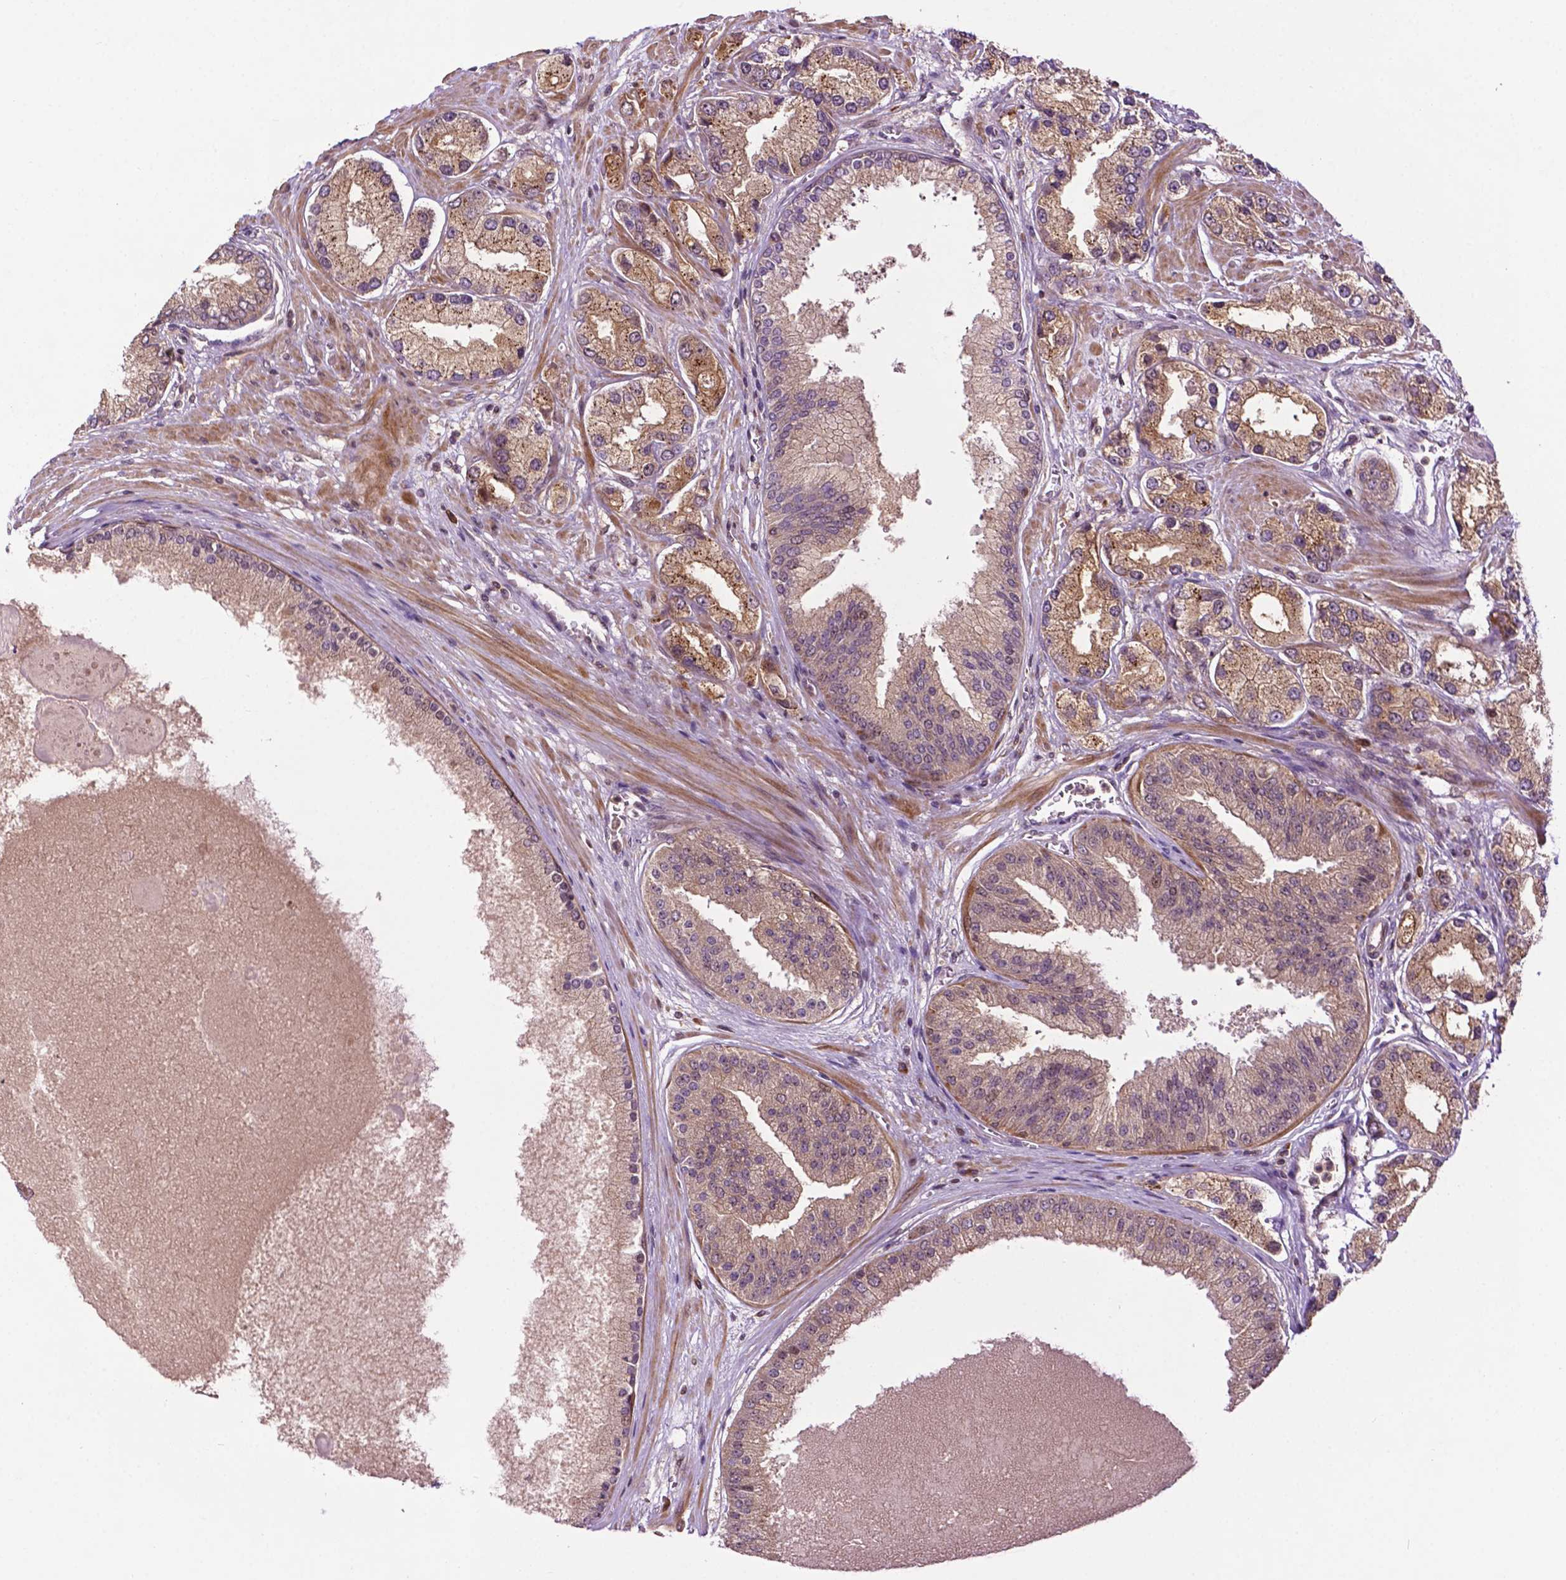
{"staining": {"intensity": "moderate", "quantity": ">75%", "location": "cytoplasmic/membranous"}, "tissue": "prostate cancer", "cell_type": "Tumor cells", "image_type": "cancer", "snomed": [{"axis": "morphology", "description": "Adenocarcinoma, High grade"}, {"axis": "topography", "description": "Prostate"}], "caption": "Tumor cells reveal medium levels of moderate cytoplasmic/membranous staining in about >75% of cells in adenocarcinoma (high-grade) (prostate).", "gene": "TMX2", "patient": {"sex": "male", "age": 67}}